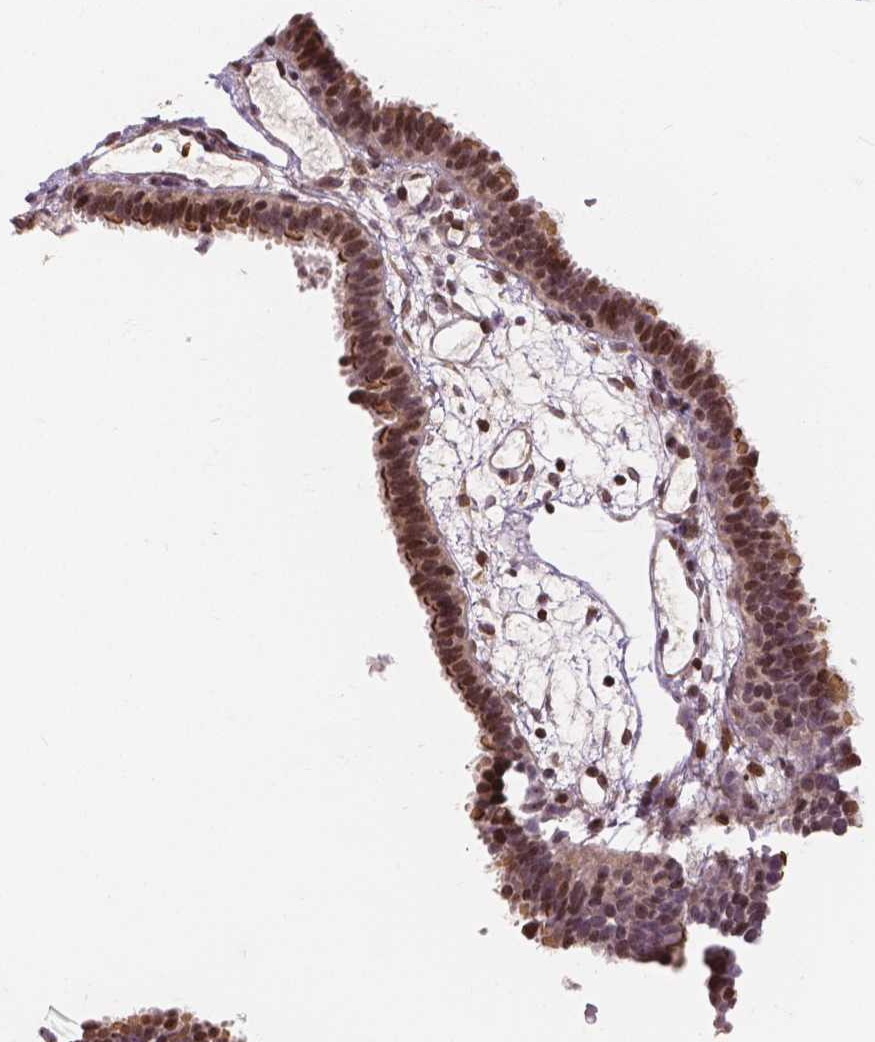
{"staining": {"intensity": "moderate", "quantity": ">75%", "location": "cytoplasmic/membranous"}, "tissue": "fallopian tube", "cell_type": "Glandular cells", "image_type": "normal", "snomed": [{"axis": "morphology", "description": "Normal tissue, NOS"}, {"axis": "topography", "description": "Fallopian tube"}], "caption": "Approximately >75% of glandular cells in normal fallopian tube exhibit moderate cytoplasmic/membranous protein expression as visualized by brown immunohistochemical staining.", "gene": "PTPN18", "patient": {"sex": "female", "age": 37}}